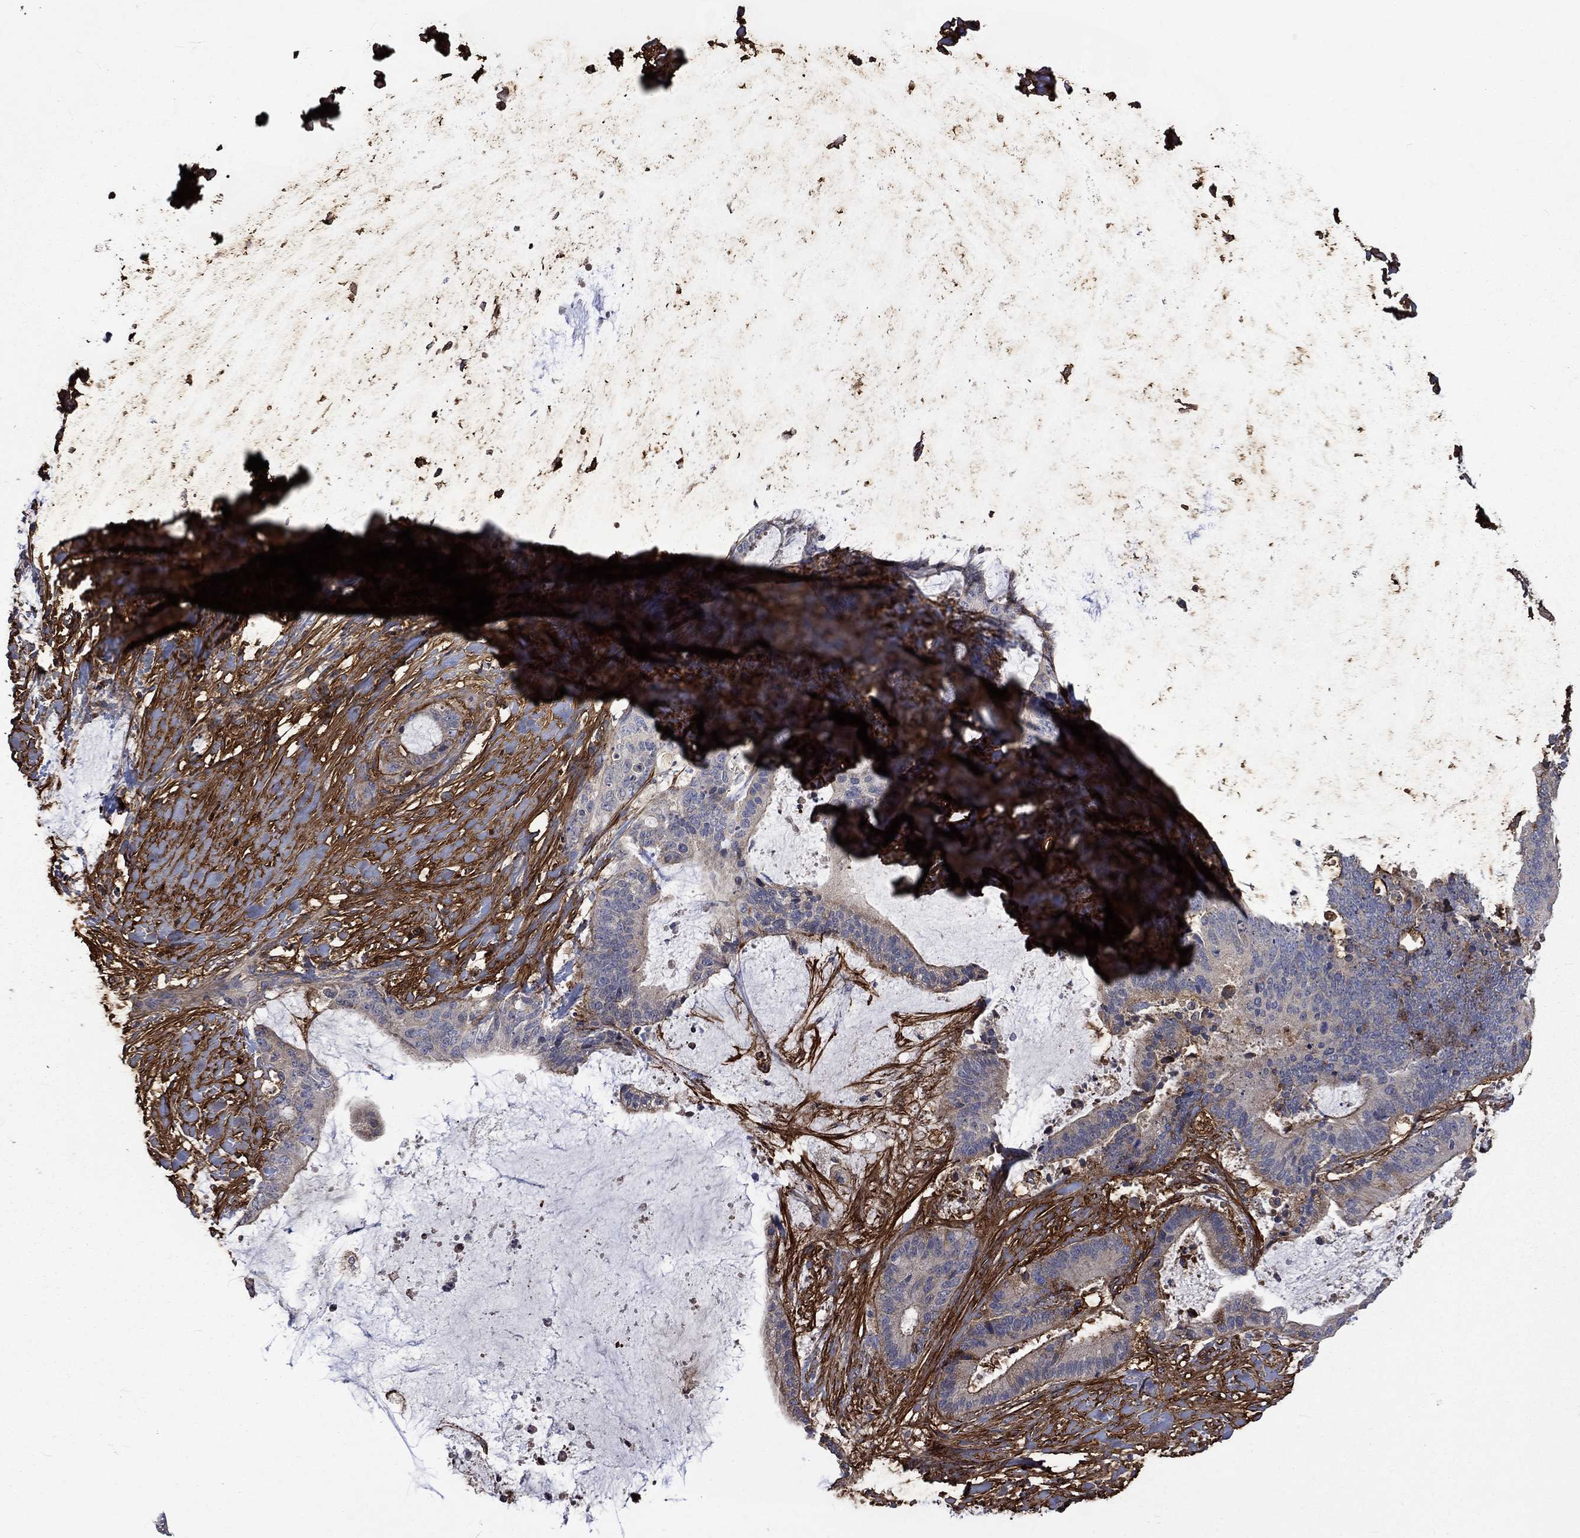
{"staining": {"intensity": "negative", "quantity": "none", "location": "none"}, "tissue": "liver cancer", "cell_type": "Tumor cells", "image_type": "cancer", "snomed": [{"axis": "morphology", "description": "Cholangiocarcinoma"}, {"axis": "topography", "description": "Liver"}], "caption": "Liver cancer was stained to show a protein in brown. There is no significant staining in tumor cells.", "gene": "VCAN", "patient": {"sex": "female", "age": 73}}